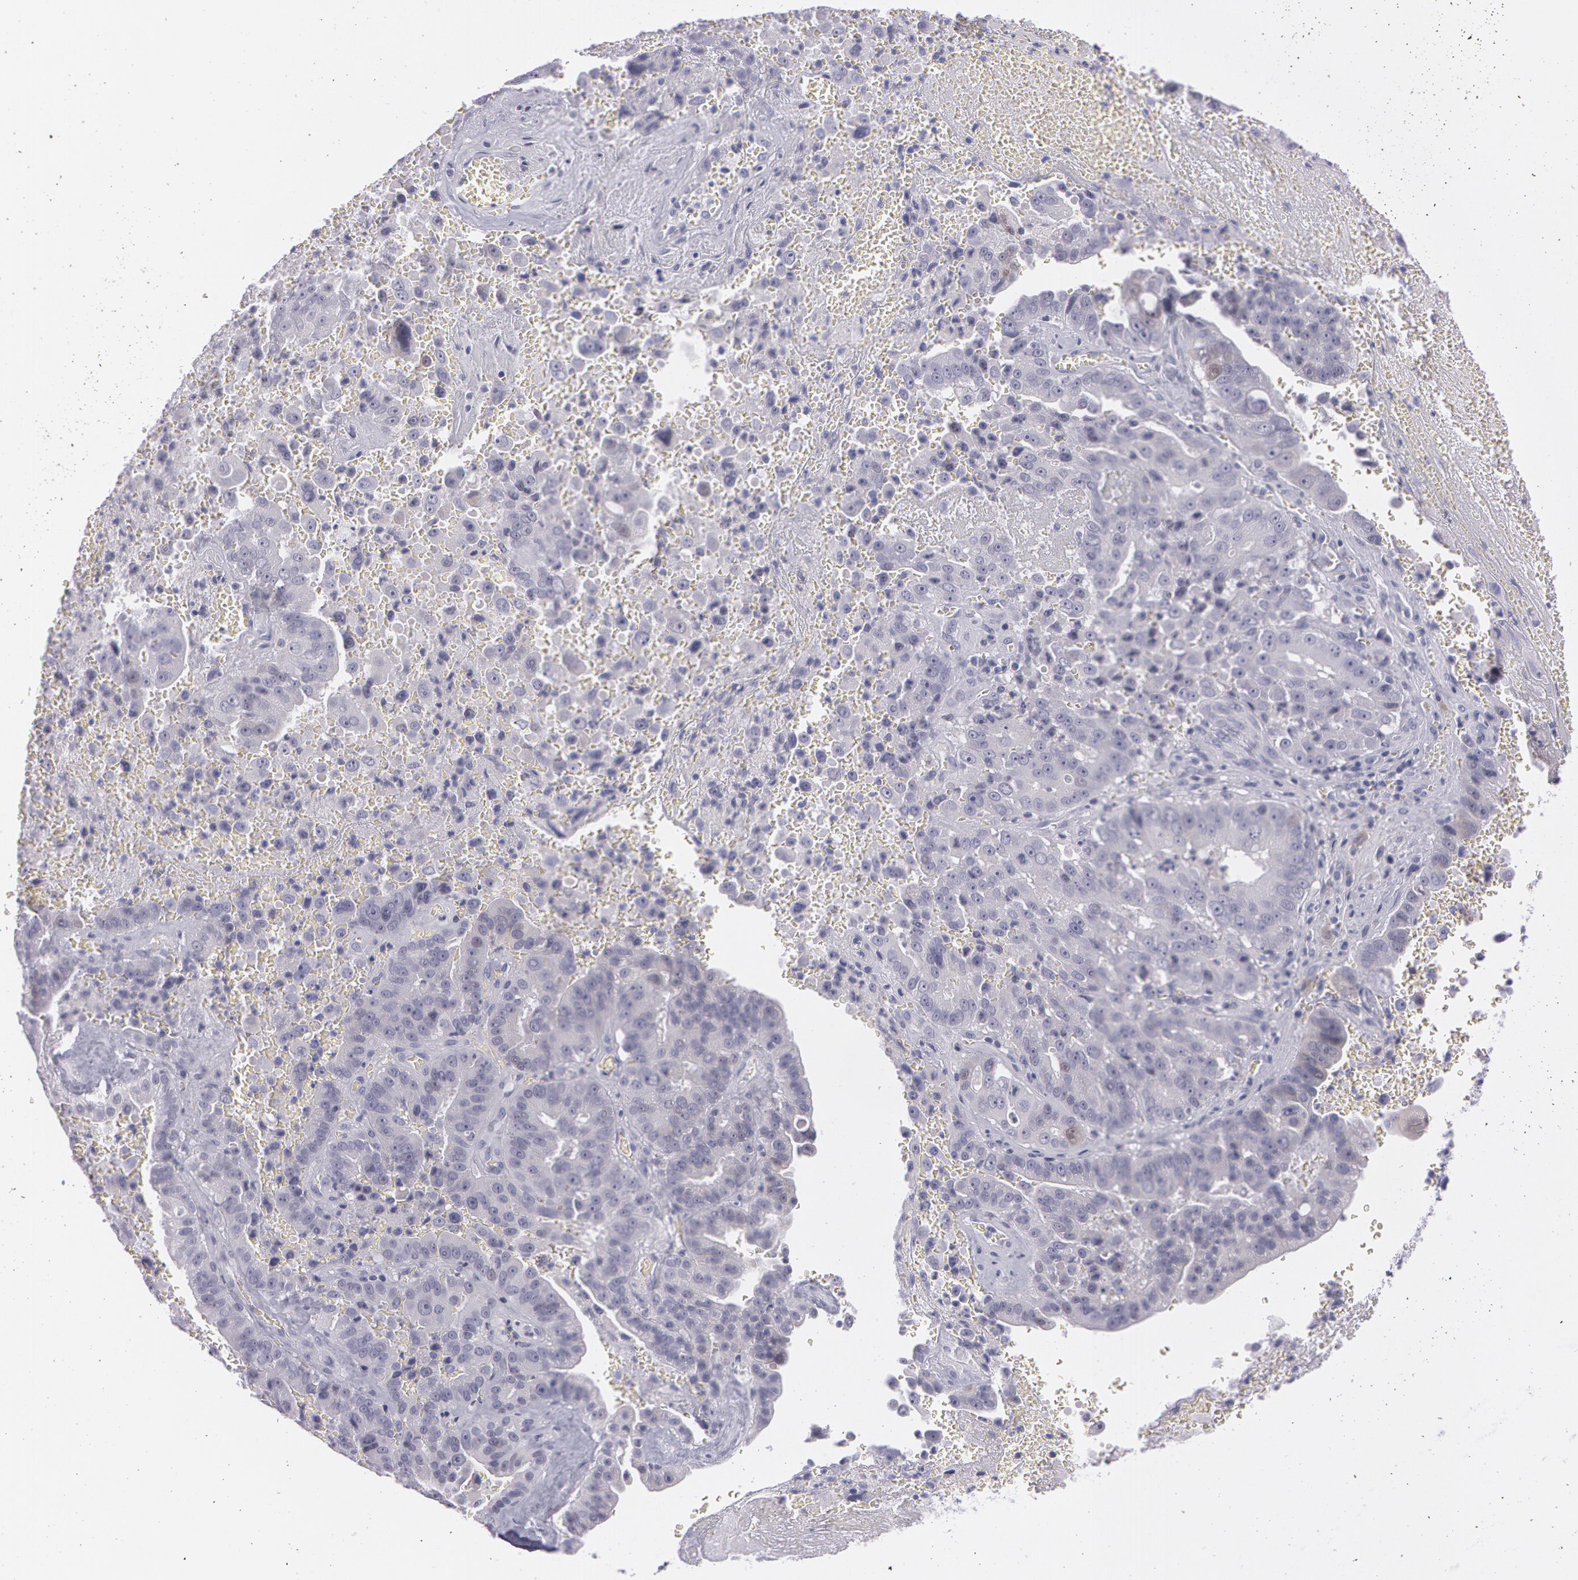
{"staining": {"intensity": "negative", "quantity": "none", "location": "none"}, "tissue": "liver cancer", "cell_type": "Tumor cells", "image_type": "cancer", "snomed": [{"axis": "morphology", "description": "Cholangiocarcinoma"}, {"axis": "topography", "description": "Liver"}], "caption": "The photomicrograph demonstrates no significant staining in tumor cells of liver cholangiocarcinoma.", "gene": "IL1RN", "patient": {"sex": "female", "age": 79}}